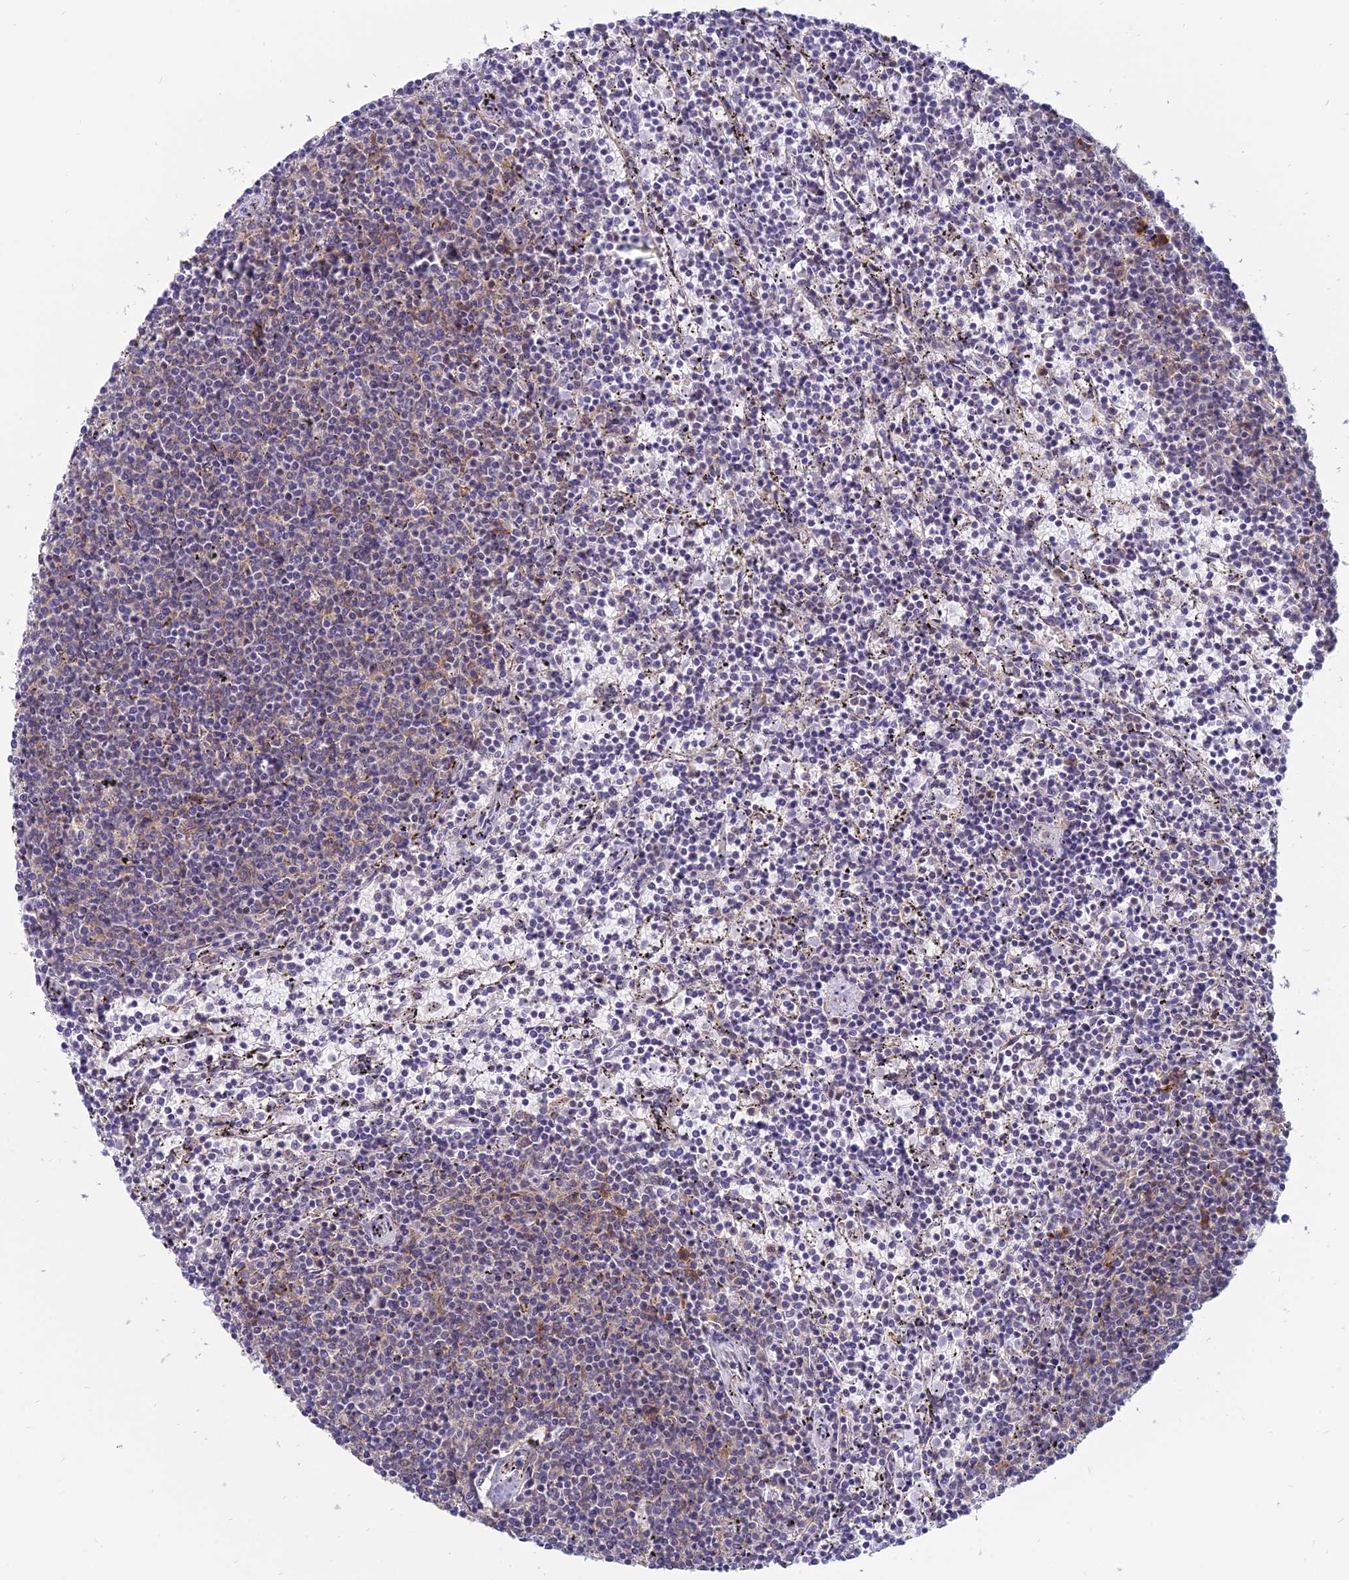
{"staining": {"intensity": "weak", "quantity": "25%-75%", "location": "cytoplasmic/membranous"}, "tissue": "lymphoma", "cell_type": "Tumor cells", "image_type": "cancer", "snomed": [{"axis": "morphology", "description": "Malignant lymphoma, non-Hodgkin's type, Low grade"}, {"axis": "topography", "description": "Spleen"}], "caption": "Immunohistochemical staining of human low-grade malignant lymphoma, non-Hodgkin's type demonstrates weak cytoplasmic/membranous protein staining in approximately 25%-75% of tumor cells.", "gene": "TXLNA", "patient": {"sex": "female", "age": 50}}